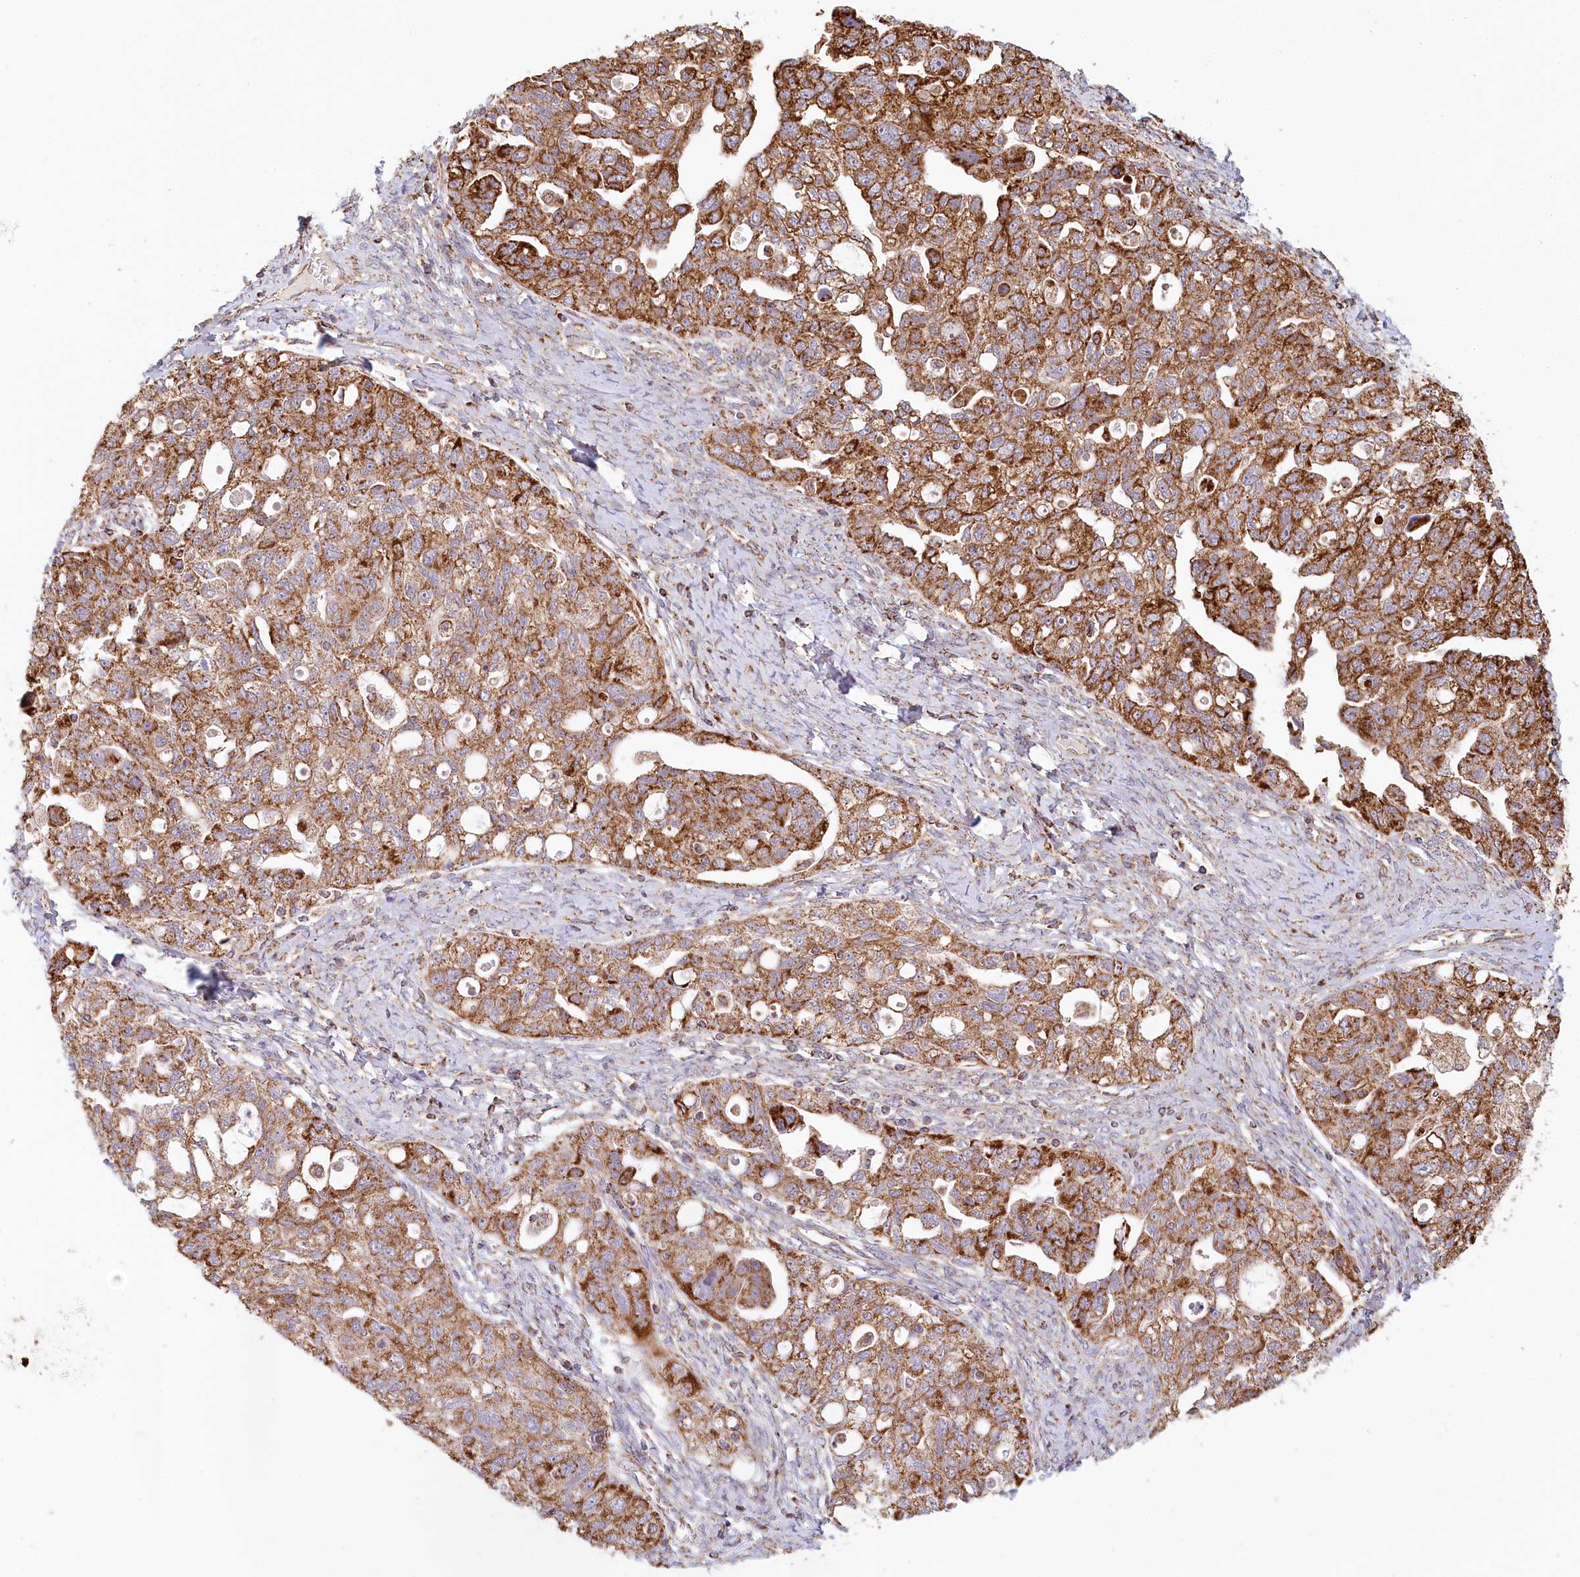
{"staining": {"intensity": "strong", "quantity": ">75%", "location": "cytoplasmic/membranous"}, "tissue": "ovarian cancer", "cell_type": "Tumor cells", "image_type": "cancer", "snomed": [{"axis": "morphology", "description": "Carcinoma, NOS"}, {"axis": "morphology", "description": "Cystadenocarcinoma, serous, NOS"}, {"axis": "topography", "description": "Ovary"}], "caption": "Carcinoma (ovarian) stained for a protein (brown) reveals strong cytoplasmic/membranous positive expression in about >75% of tumor cells.", "gene": "UMPS", "patient": {"sex": "female", "age": 69}}